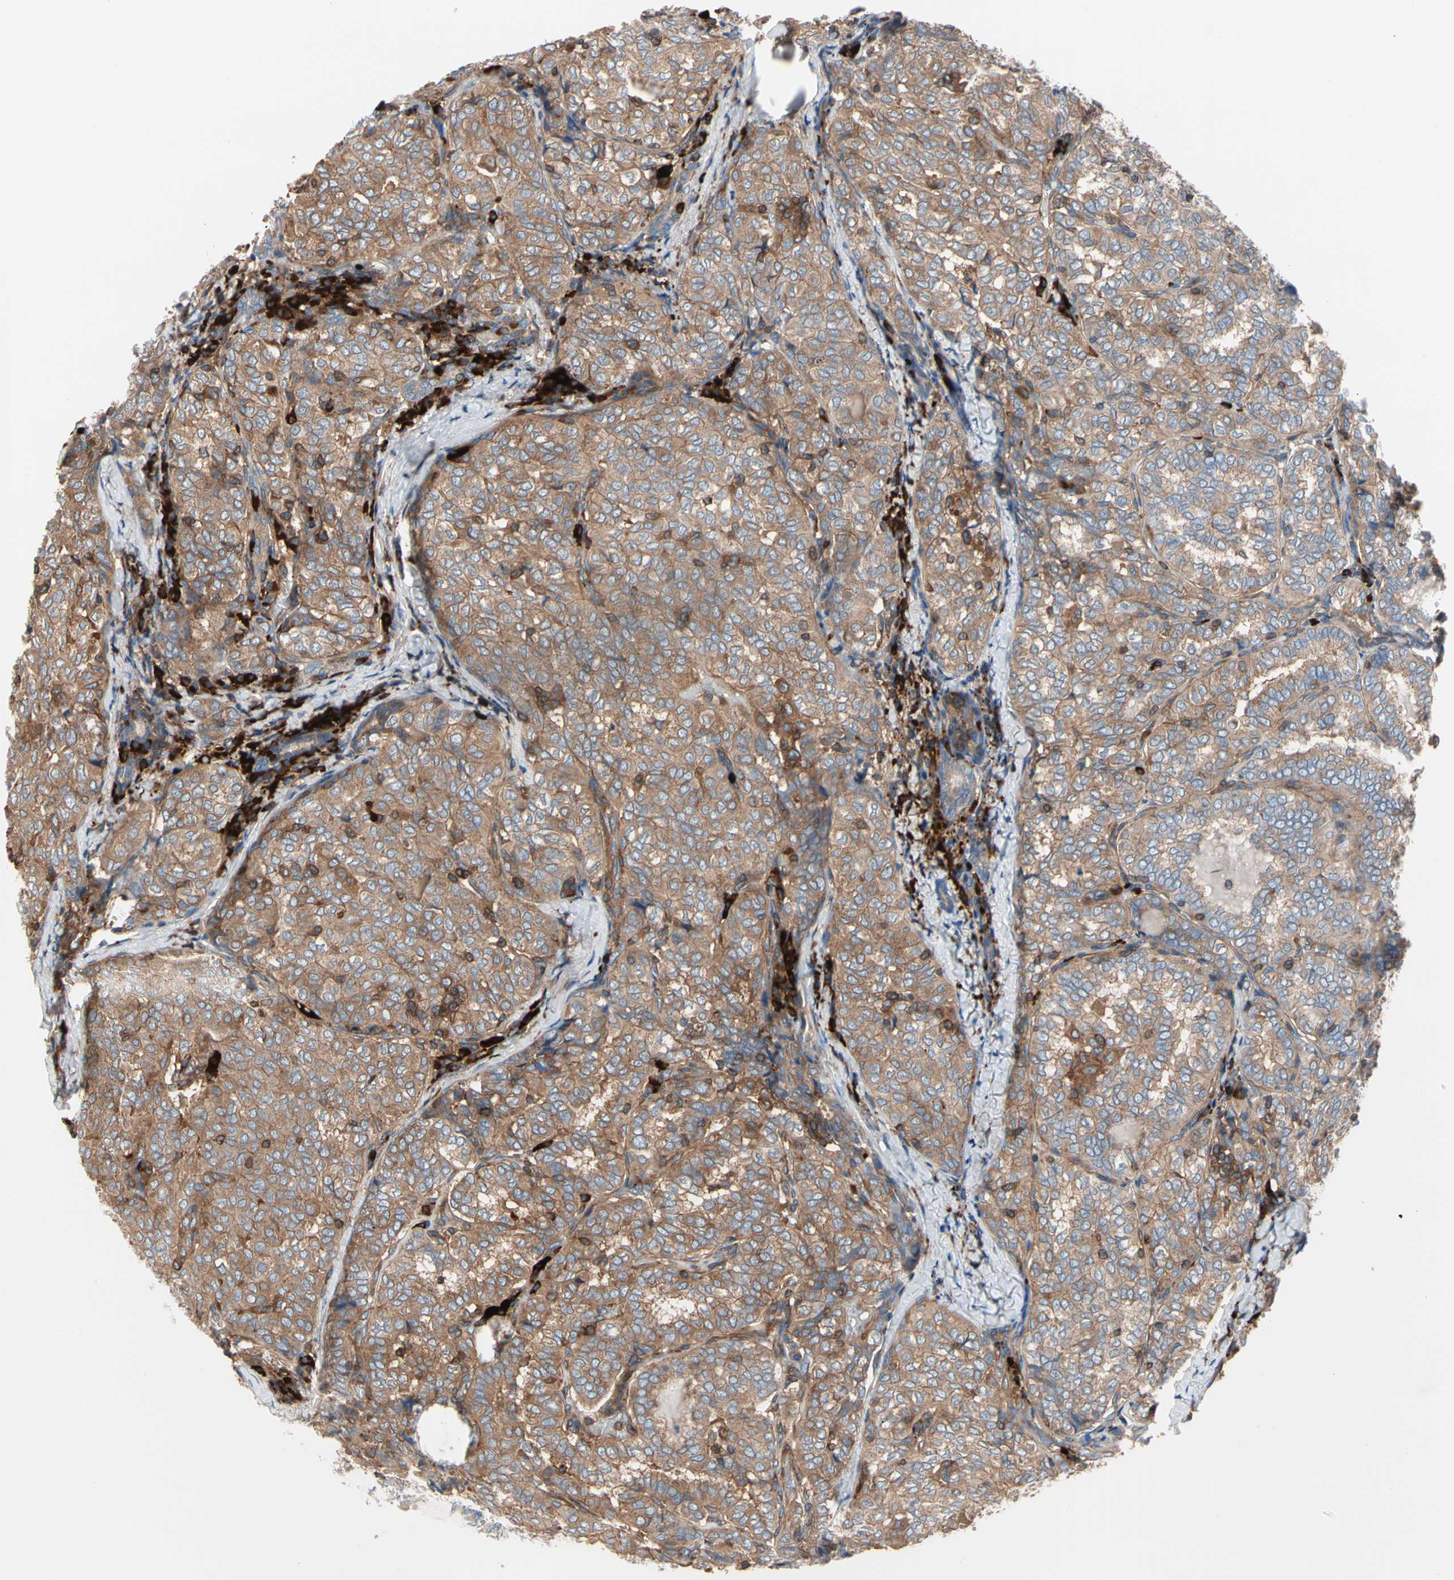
{"staining": {"intensity": "moderate", "quantity": ">75%", "location": "cytoplasmic/membranous"}, "tissue": "thyroid cancer", "cell_type": "Tumor cells", "image_type": "cancer", "snomed": [{"axis": "morphology", "description": "Normal tissue, NOS"}, {"axis": "morphology", "description": "Papillary adenocarcinoma, NOS"}, {"axis": "topography", "description": "Thyroid gland"}], "caption": "Protein expression analysis of human thyroid cancer (papillary adenocarcinoma) reveals moderate cytoplasmic/membranous positivity in approximately >75% of tumor cells.", "gene": "ROCK1", "patient": {"sex": "female", "age": 30}}